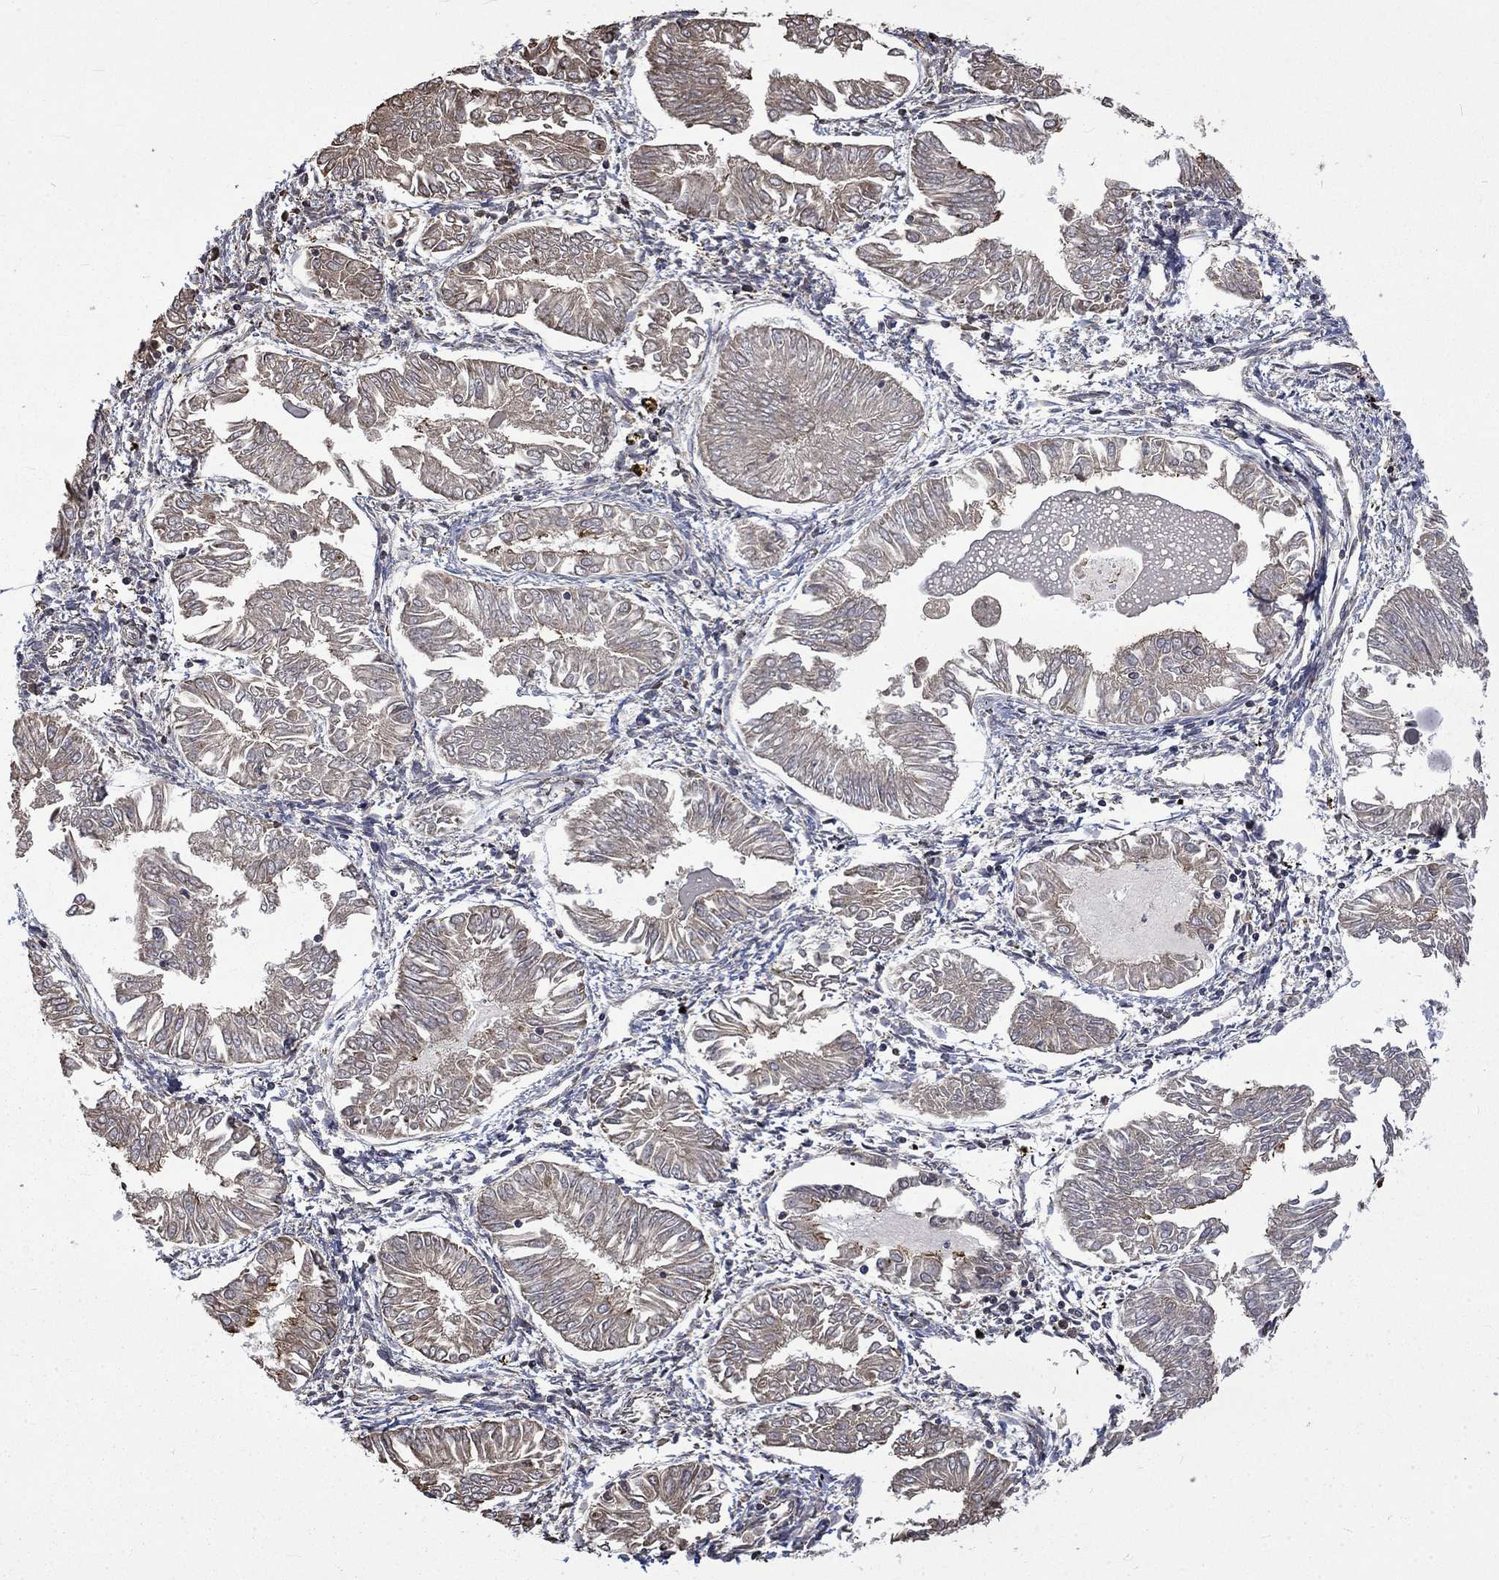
{"staining": {"intensity": "negative", "quantity": "none", "location": "none"}, "tissue": "endometrial cancer", "cell_type": "Tumor cells", "image_type": "cancer", "snomed": [{"axis": "morphology", "description": "Adenocarcinoma, NOS"}, {"axis": "topography", "description": "Endometrium"}], "caption": "This is a histopathology image of IHC staining of adenocarcinoma (endometrial), which shows no staining in tumor cells.", "gene": "ESRRA", "patient": {"sex": "female", "age": 53}}